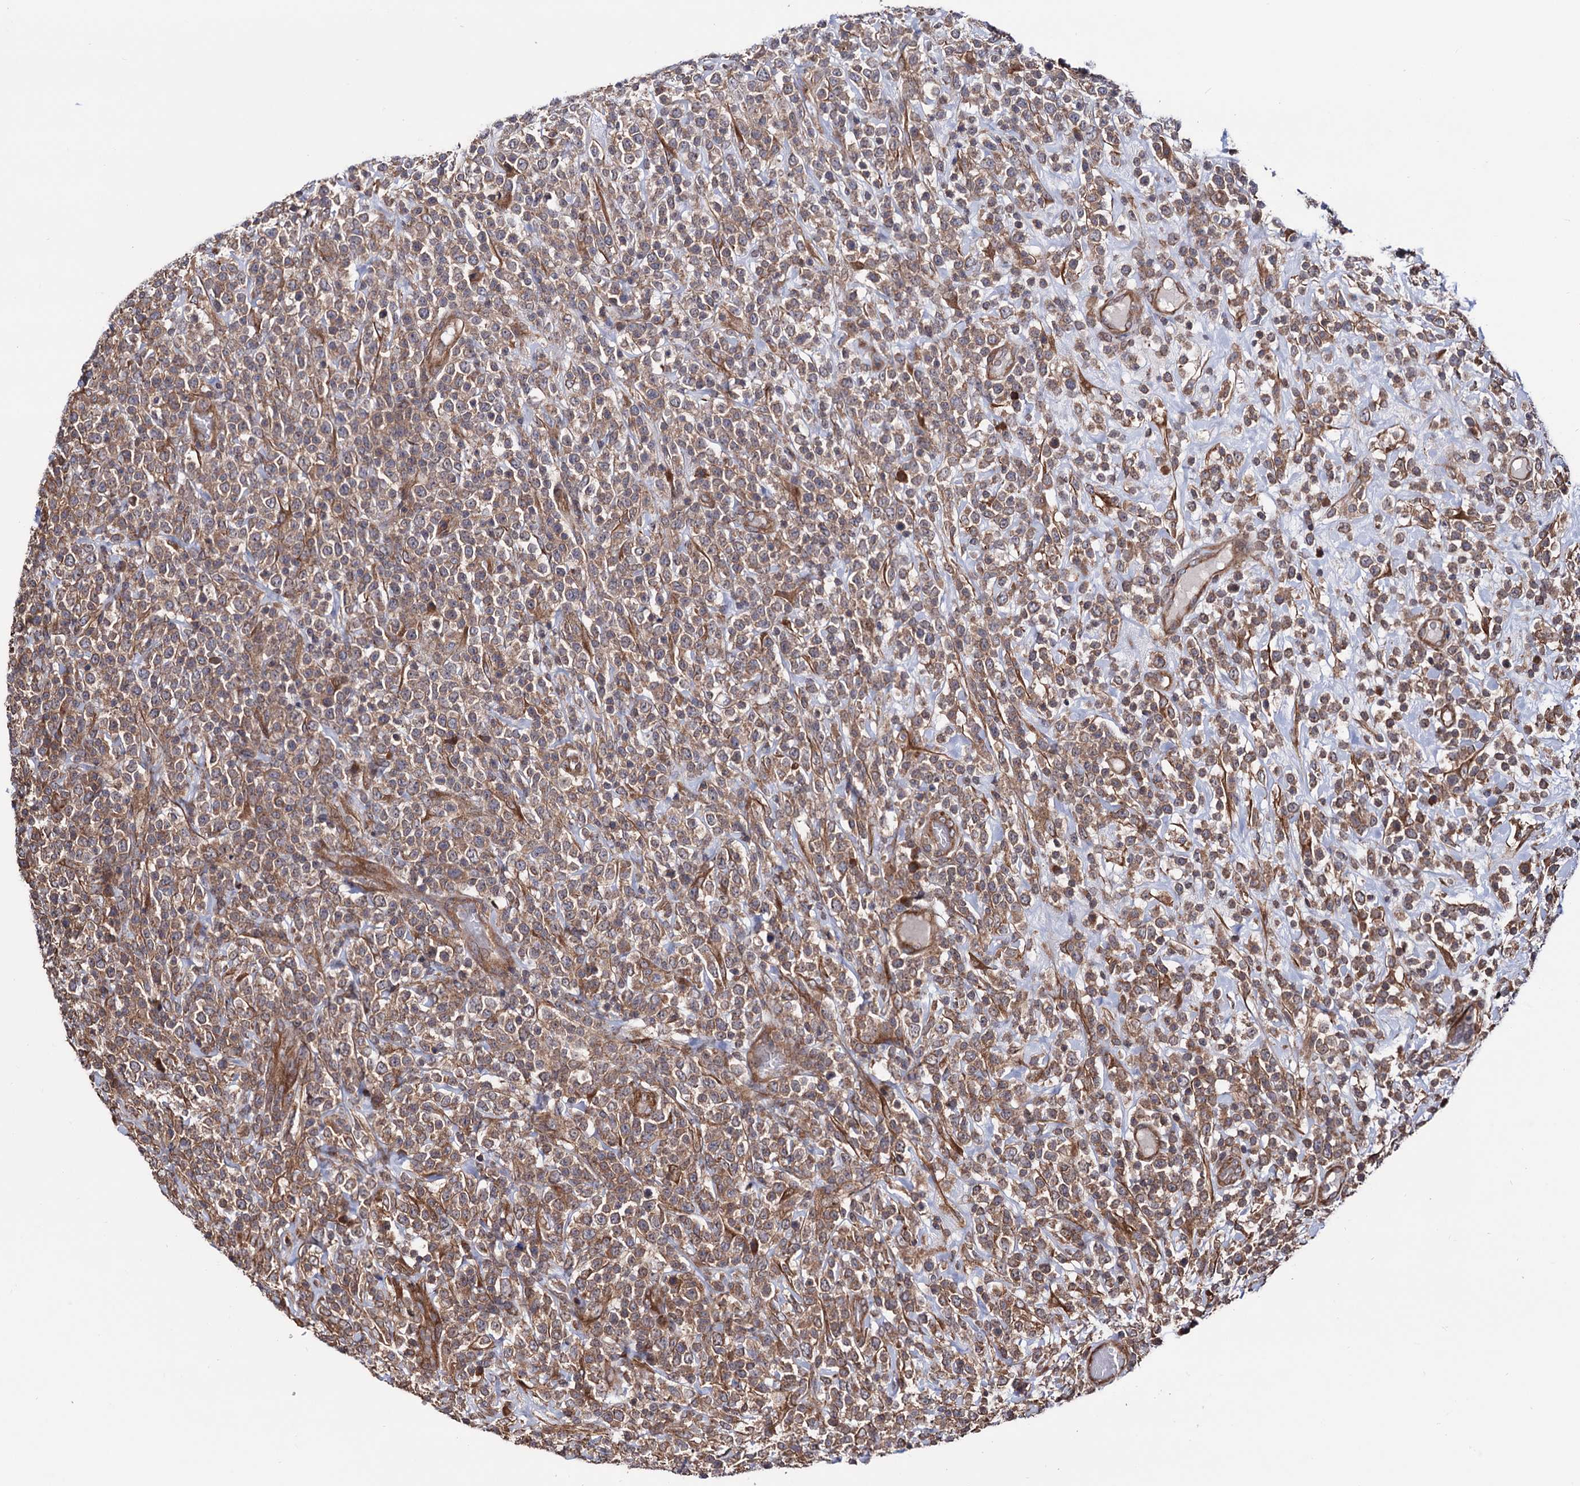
{"staining": {"intensity": "moderate", "quantity": ">75%", "location": "cytoplasmic/membranous"}, "tissue": "lymphoma", "cell_type": "Tumor cells", "image_type": "cancer", "snomed": [{"axis": "morphology", "description": "Malignant lymphoma, non-Hodgkin's type, High grade"}, {"axis": "topography", "description": "Colon"}], "caption": "Brown immunohistochemical staining in high-grade malignant lymphoma, non-Hodgkin's type shows moderate cytoplasmic/membranous staining in about >75% of tumor cells. (Brightfield microscopy of DAB IHC at high magnification).", "gene": "FERMT2", "patient": {"sex": "female", "age": 53}}